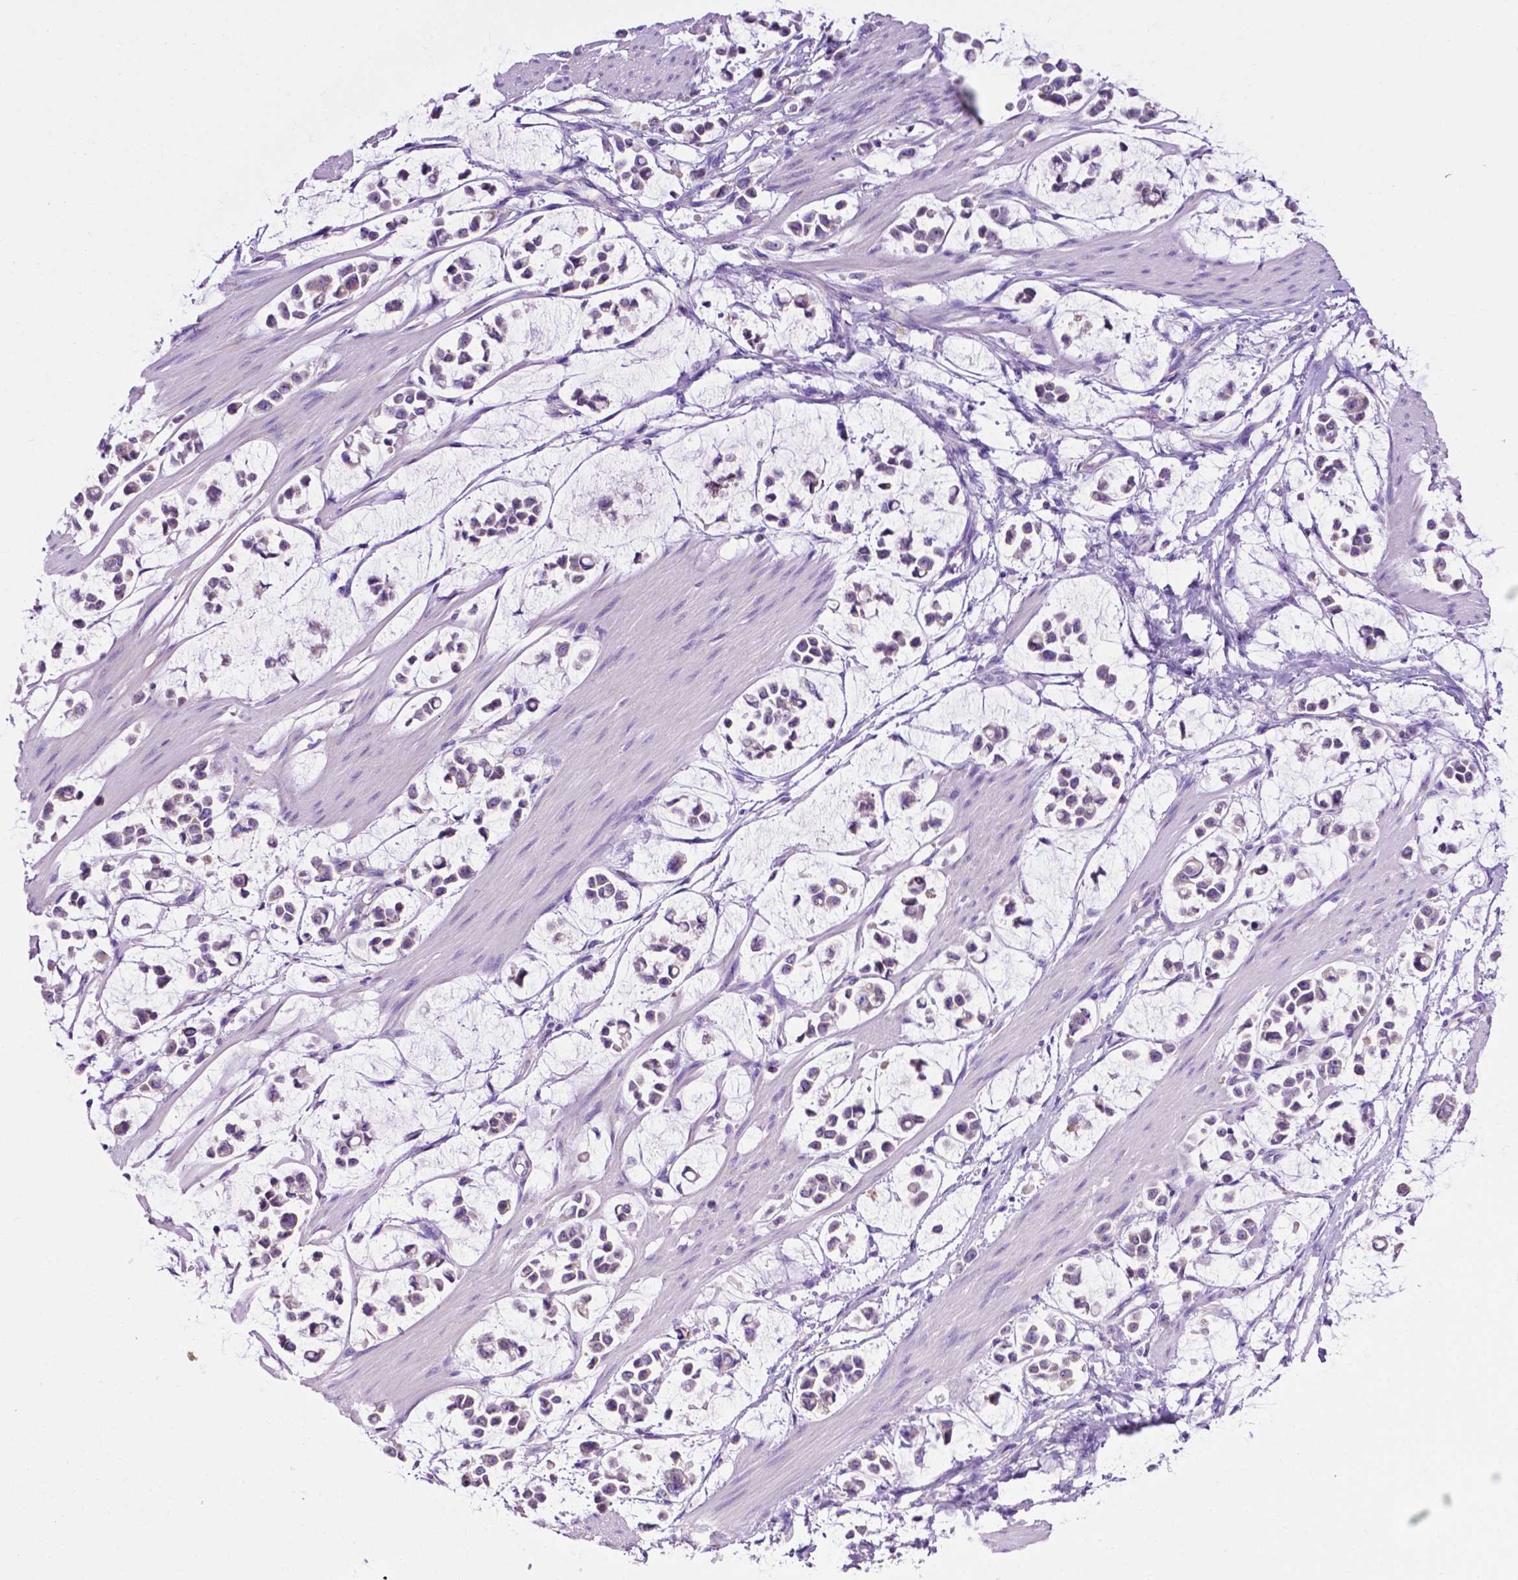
{"staining": {"intensity": "negative", "quantity": "none", "location": "none"}, "tissue": "stomach cancer", "cell_type": "Tumor cells", "image_type": "cancer", "snomed": [{"axis": "morphology", "description": "Adenocarcinoma, NOS"}, {"axis": "topography", "description": "Stomach"}], "caption": "DAB (3,3'-diaminobenzidine) immunohistochemical staining of stomach cancer reveals no significant staining in tumor cells.", "gene": "PHYHIP", "patient": {"sex": "male", "age": 82}}